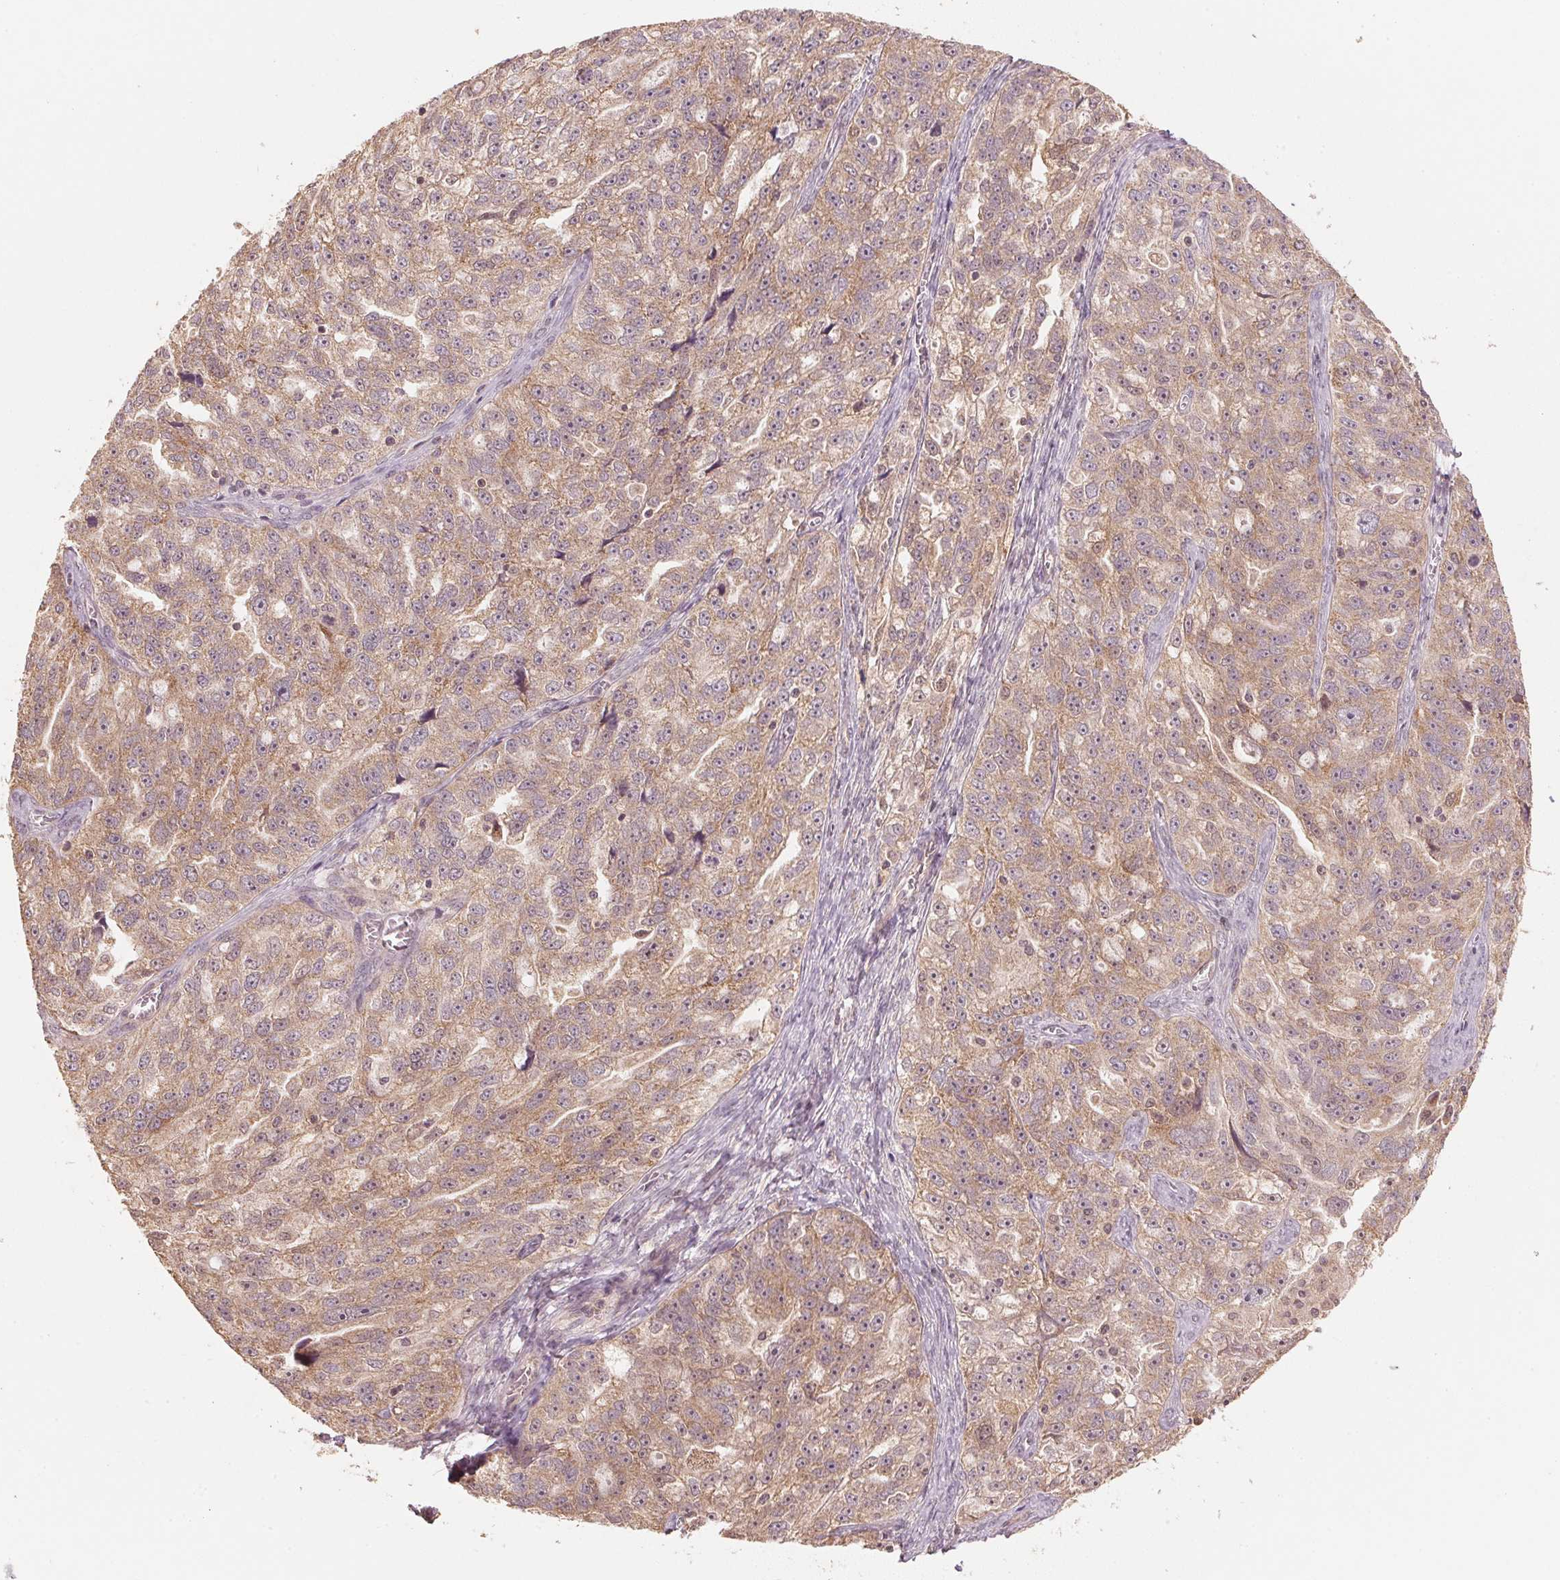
{"staining": {"intensity": "weak", "quantity": ">75%", "location": "cytoplasmic/membranous"}, "tissue": "ovarian cancer", "cell_type": "Tumor cells", "image_type": "cancer", "snomed": [{"axis": "morphology", "description": "Cystadenocarcinoma, serous, NOS"}, {"axis": "topography", "description": "Ovary"}], "caption": "Ovarian serous cystadenocarcinoma was stained to show a protein in brown. There is low levels of weak cytoplasmic/membranous positivity in approximately >75% of tumor cells. Immunohistochemistry stains the protein in brown and the nuclei are stained blue.", "gene": "C2orf73", "patient": {"sex": "female", "age": 51}}